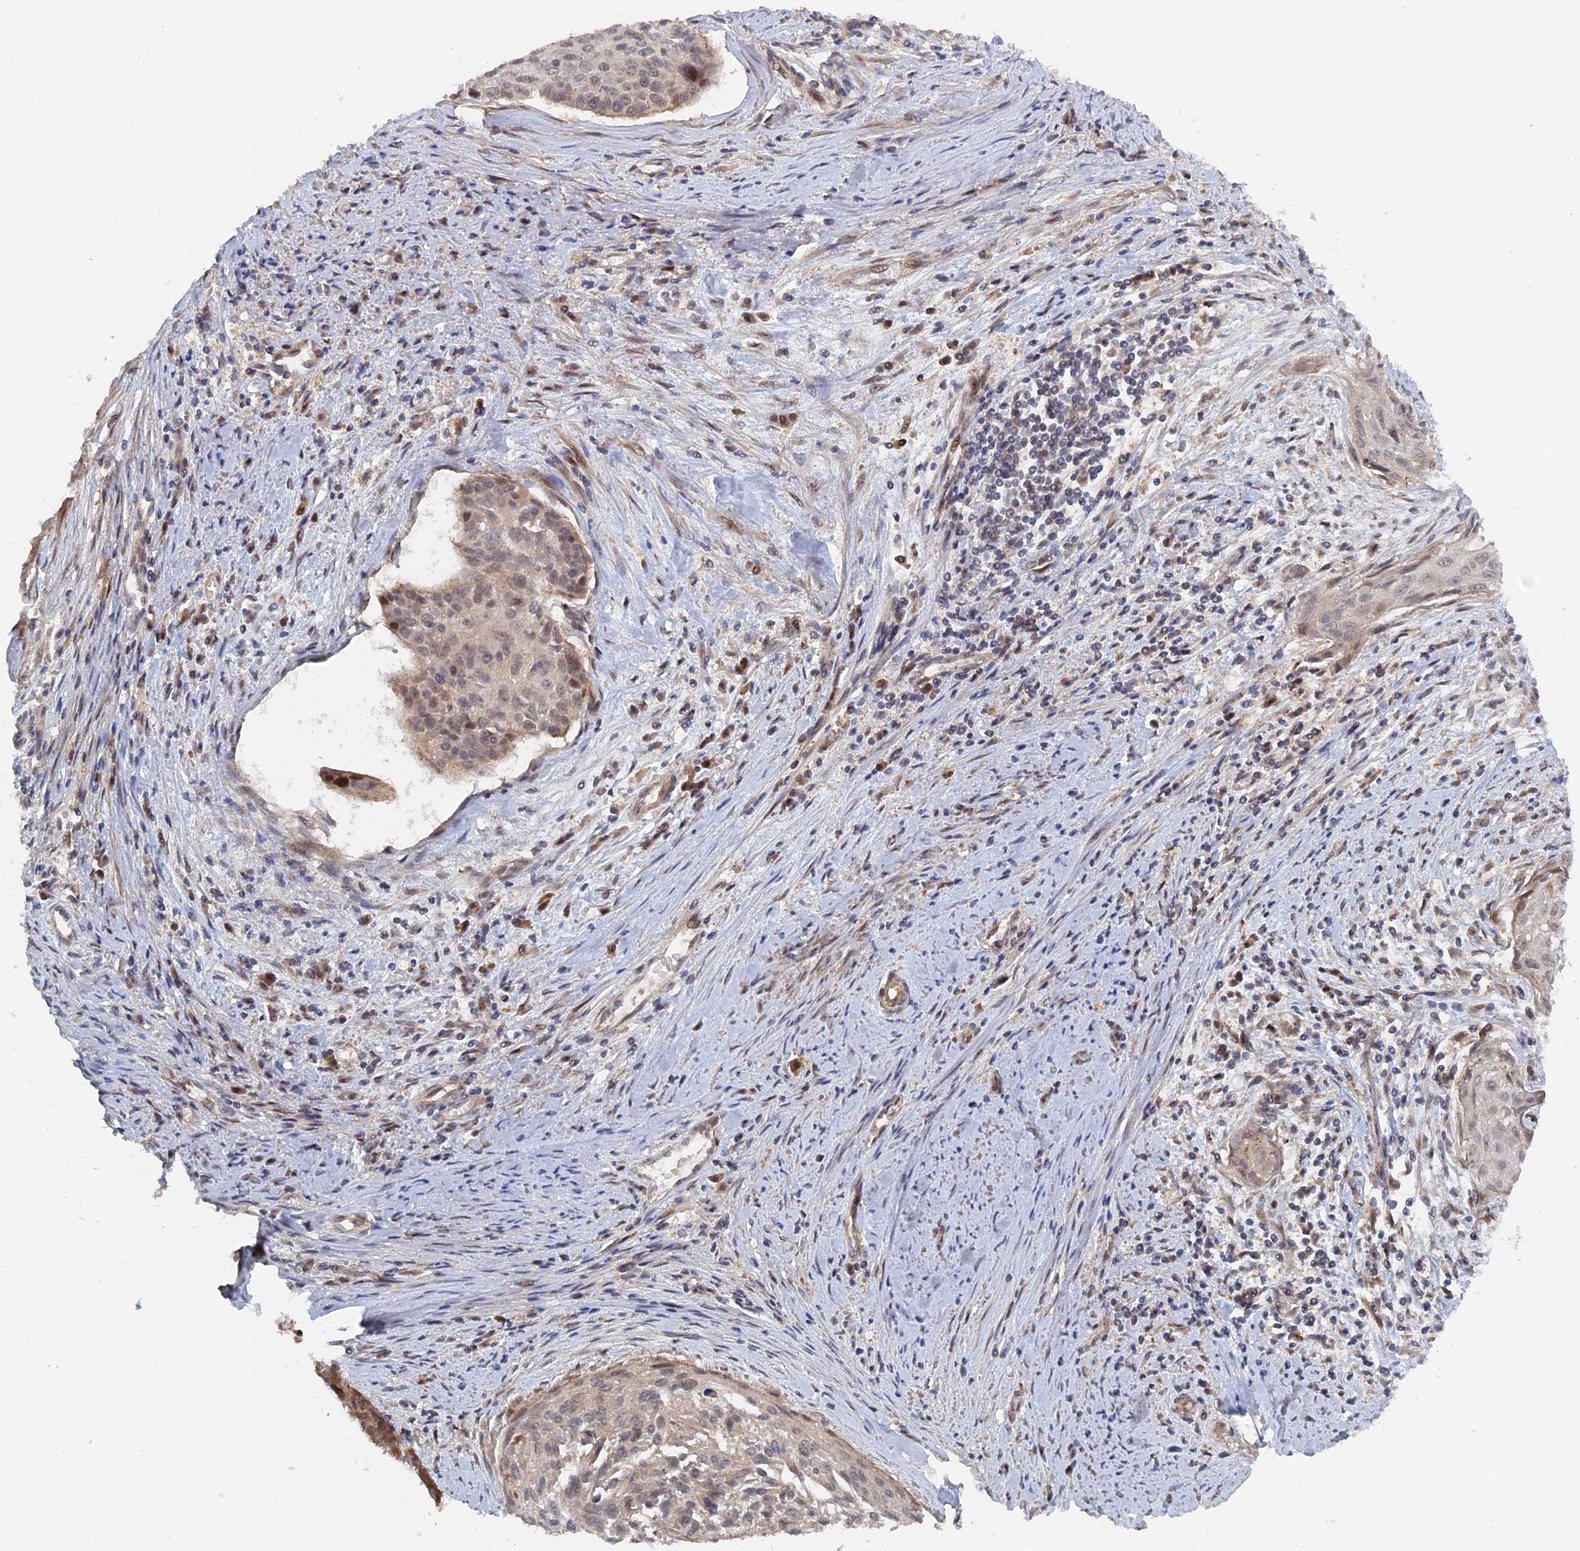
{"staining": {"intensity": "weak", "quantity": "25%-75%", "location": "nuclear"}, "tissue": "cervical cancer", "cell_type": "Tumor cells", "image_type": "cancer", "snomed": [{"axis": "morphology", "description": "Squamous cell carcinoma, NOS"}, {"axis": "topography", "description": "Cervix"}], "caption": "Tumor cells demonstrate low levels of weak nuclear staining in about 25%-75% of cells in cervical cancer. The protein is stained brown, and the nuclei are stained in blue (DAB (3,3'-diaminobenzidine) IHC with brightfield microscopy, high magnification).", "gene": "ELOVL6", "patient": {"sex": "female", "age": 55}}